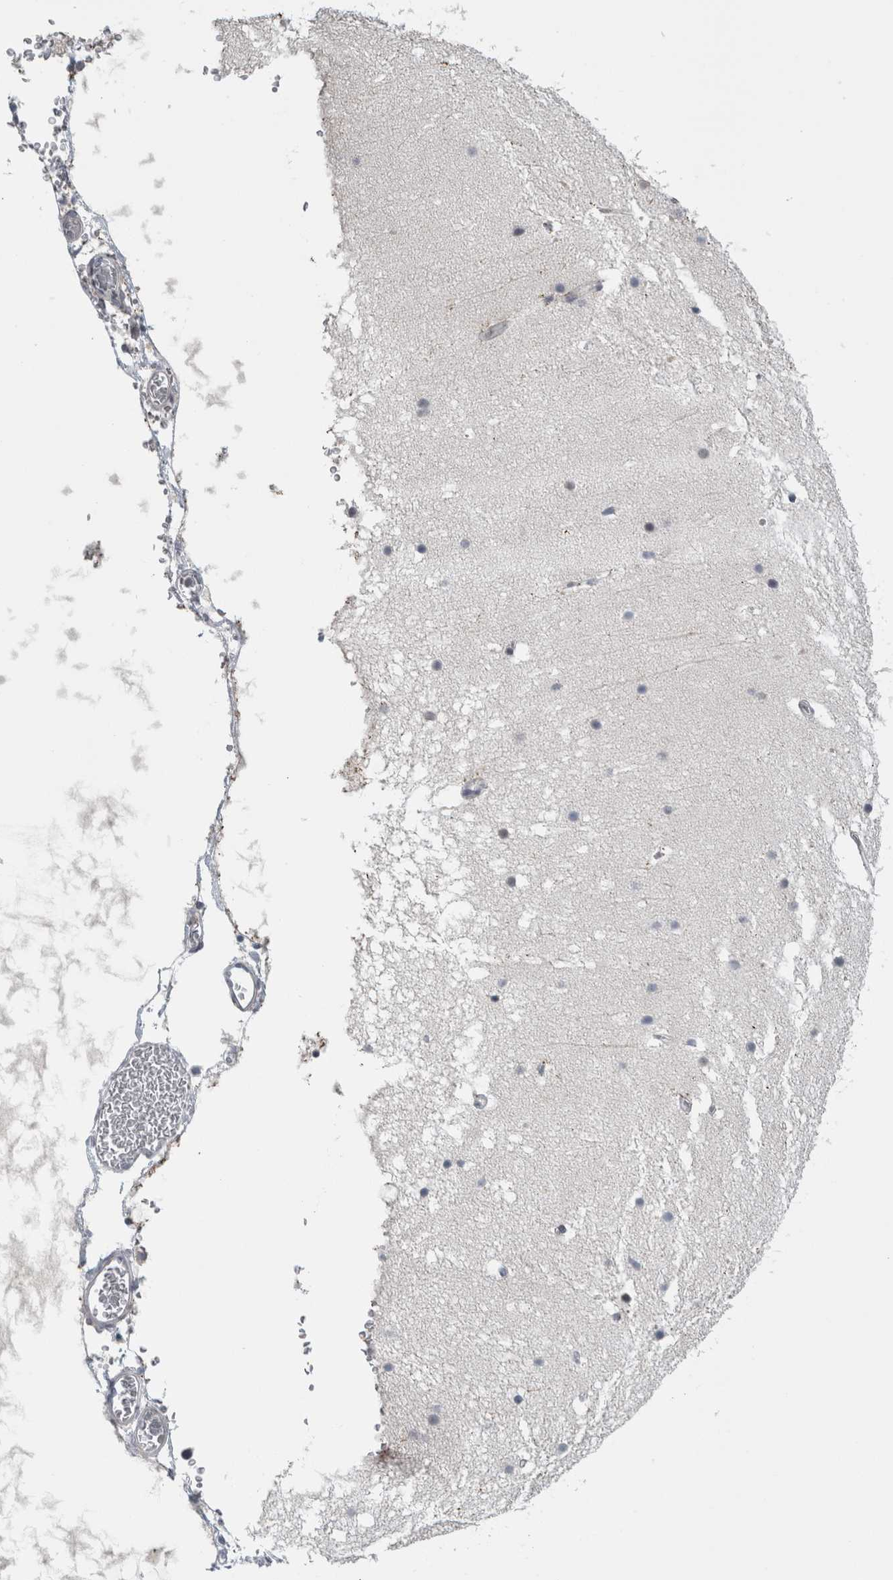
{"staining": {"intensity": "moderate", "quantity": "<25%", "location": "cytoplasmic/membranous"}, "tissue": "cerebellum", "cell_type": "Cells in granular layer", "image_type": "normal", "snomed": [{"axis": "morphology", "description": "Normal tissue, NOS"}, {"axis": "topography", "description": "Cerebellum"}], "caption": "Cells in granular layer exhibit moderate cytoplasmic/membranous staining in about <25% of cells in unremarkable cerebellum. (brown staining indicates protein expression, while blue staining denotes nuclei).", "gene": "PLIN1", "patient": {"sex": "male", "age": 57}}